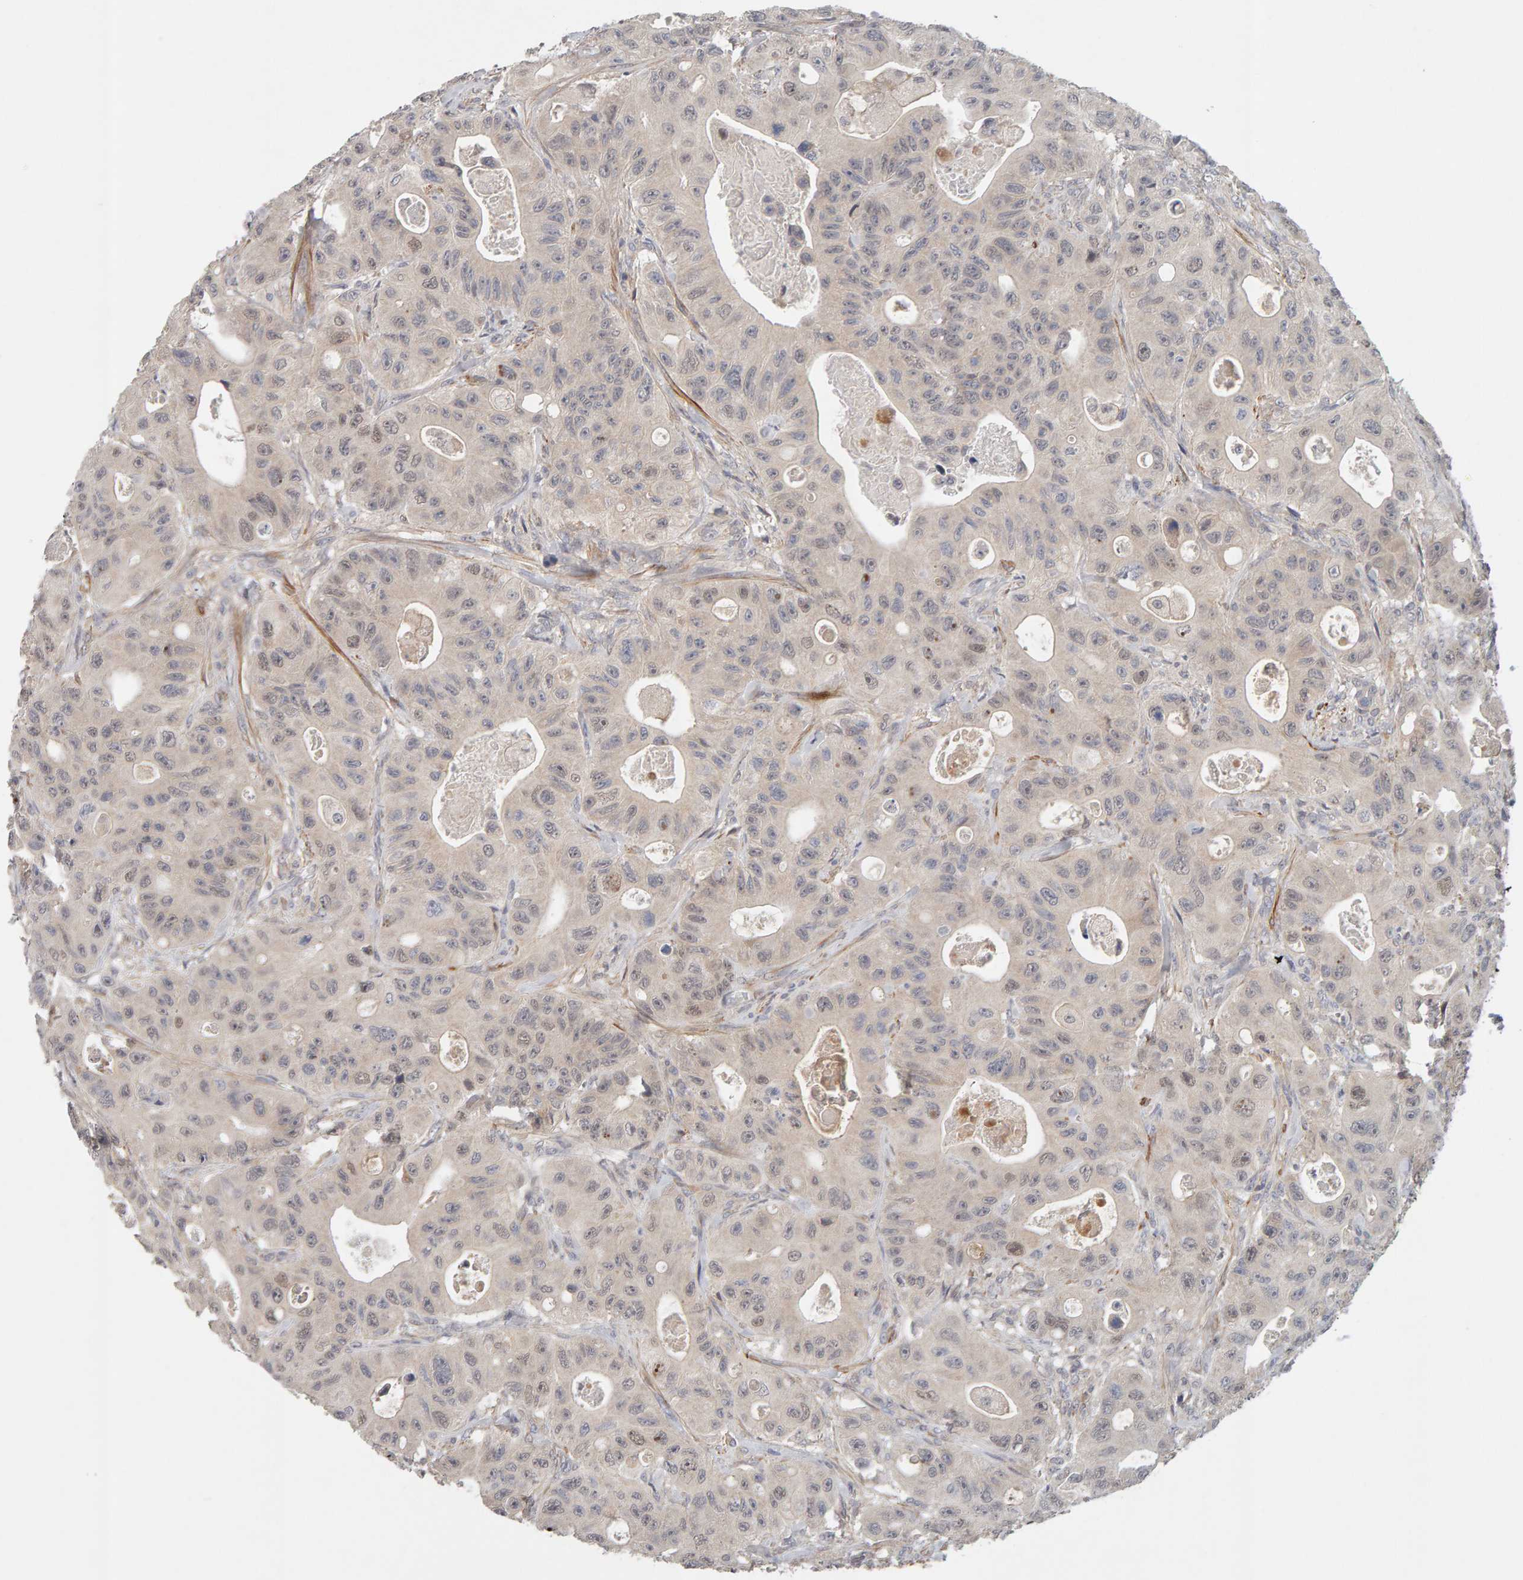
{"staining": {"intensity": "weak", "quantity": "<25%", "location": "cytoplasmic/membranous"}, "tissue": "colorectal cancer", "cell_type": "Tumor cells", "image_type": "cancer", "snomed": [{"axis": "morphology", "description": "Adenocarcinoma, NOS"}, {"axis": "topography", "description": "Colon"}], "caption": "Immunohistochemical staining of colorectal cancer (adenocarcinoma) demonstrates no significant staining in tumor cells.", "gene": "NUDCD1", "patient": {"sex": "female", "age": 46}}